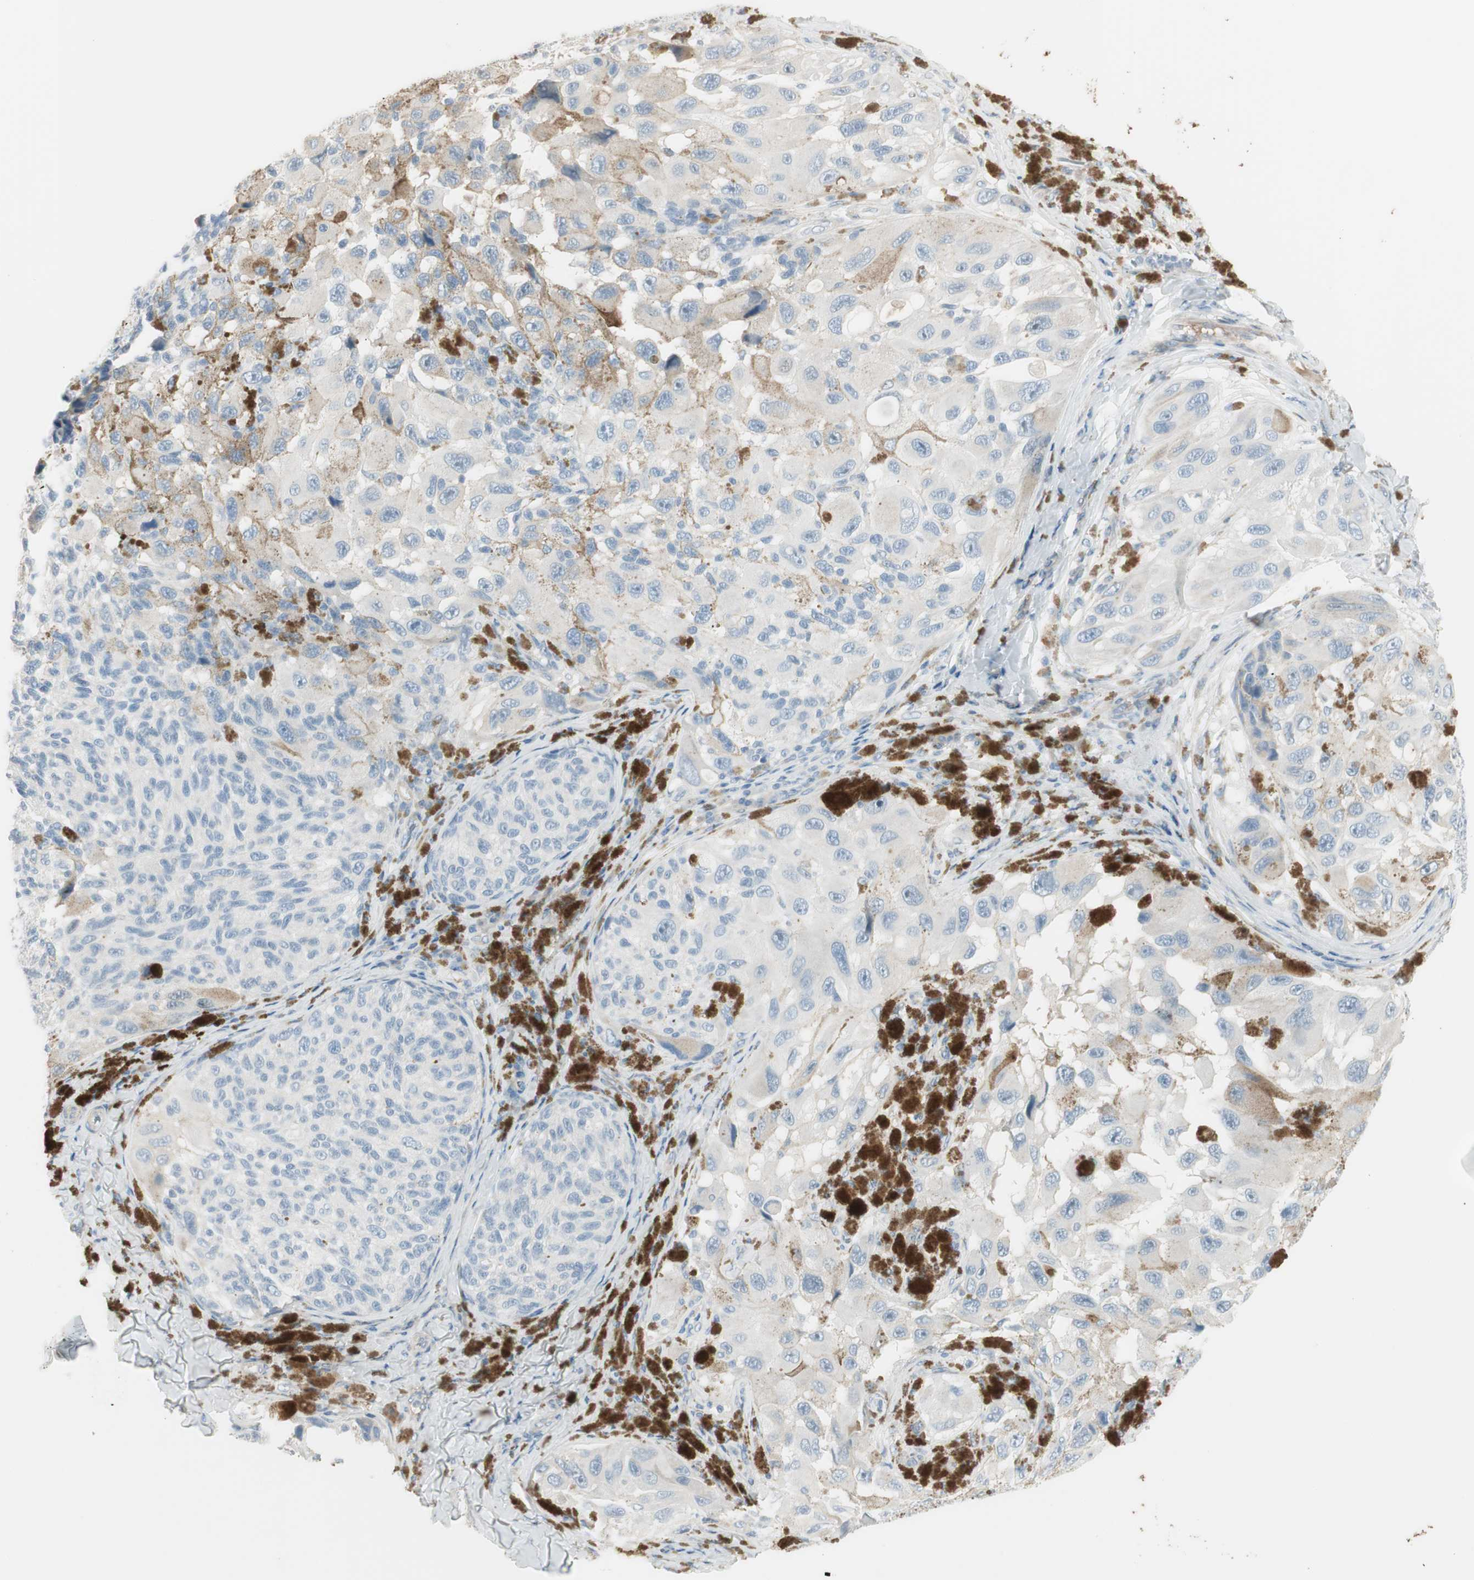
{"staining": {"intensity": "negative", "quantity": "none", "location": "none"}, "tissue": "melanoma", "cell_type": "Tumor cells", "image_type": "cancer", "snomed": [{"axis": "morphology", "description": "Malignant melanoma, NOS"}, {"axis": "topography", "description": "Skin"}], "caption": "This is an immunohistochemistry micrograph of human melanoma. There is no positivity in tumor cells.", "gene": "CACNA2D1", "patient": {"sex": "female", "age": 73}}